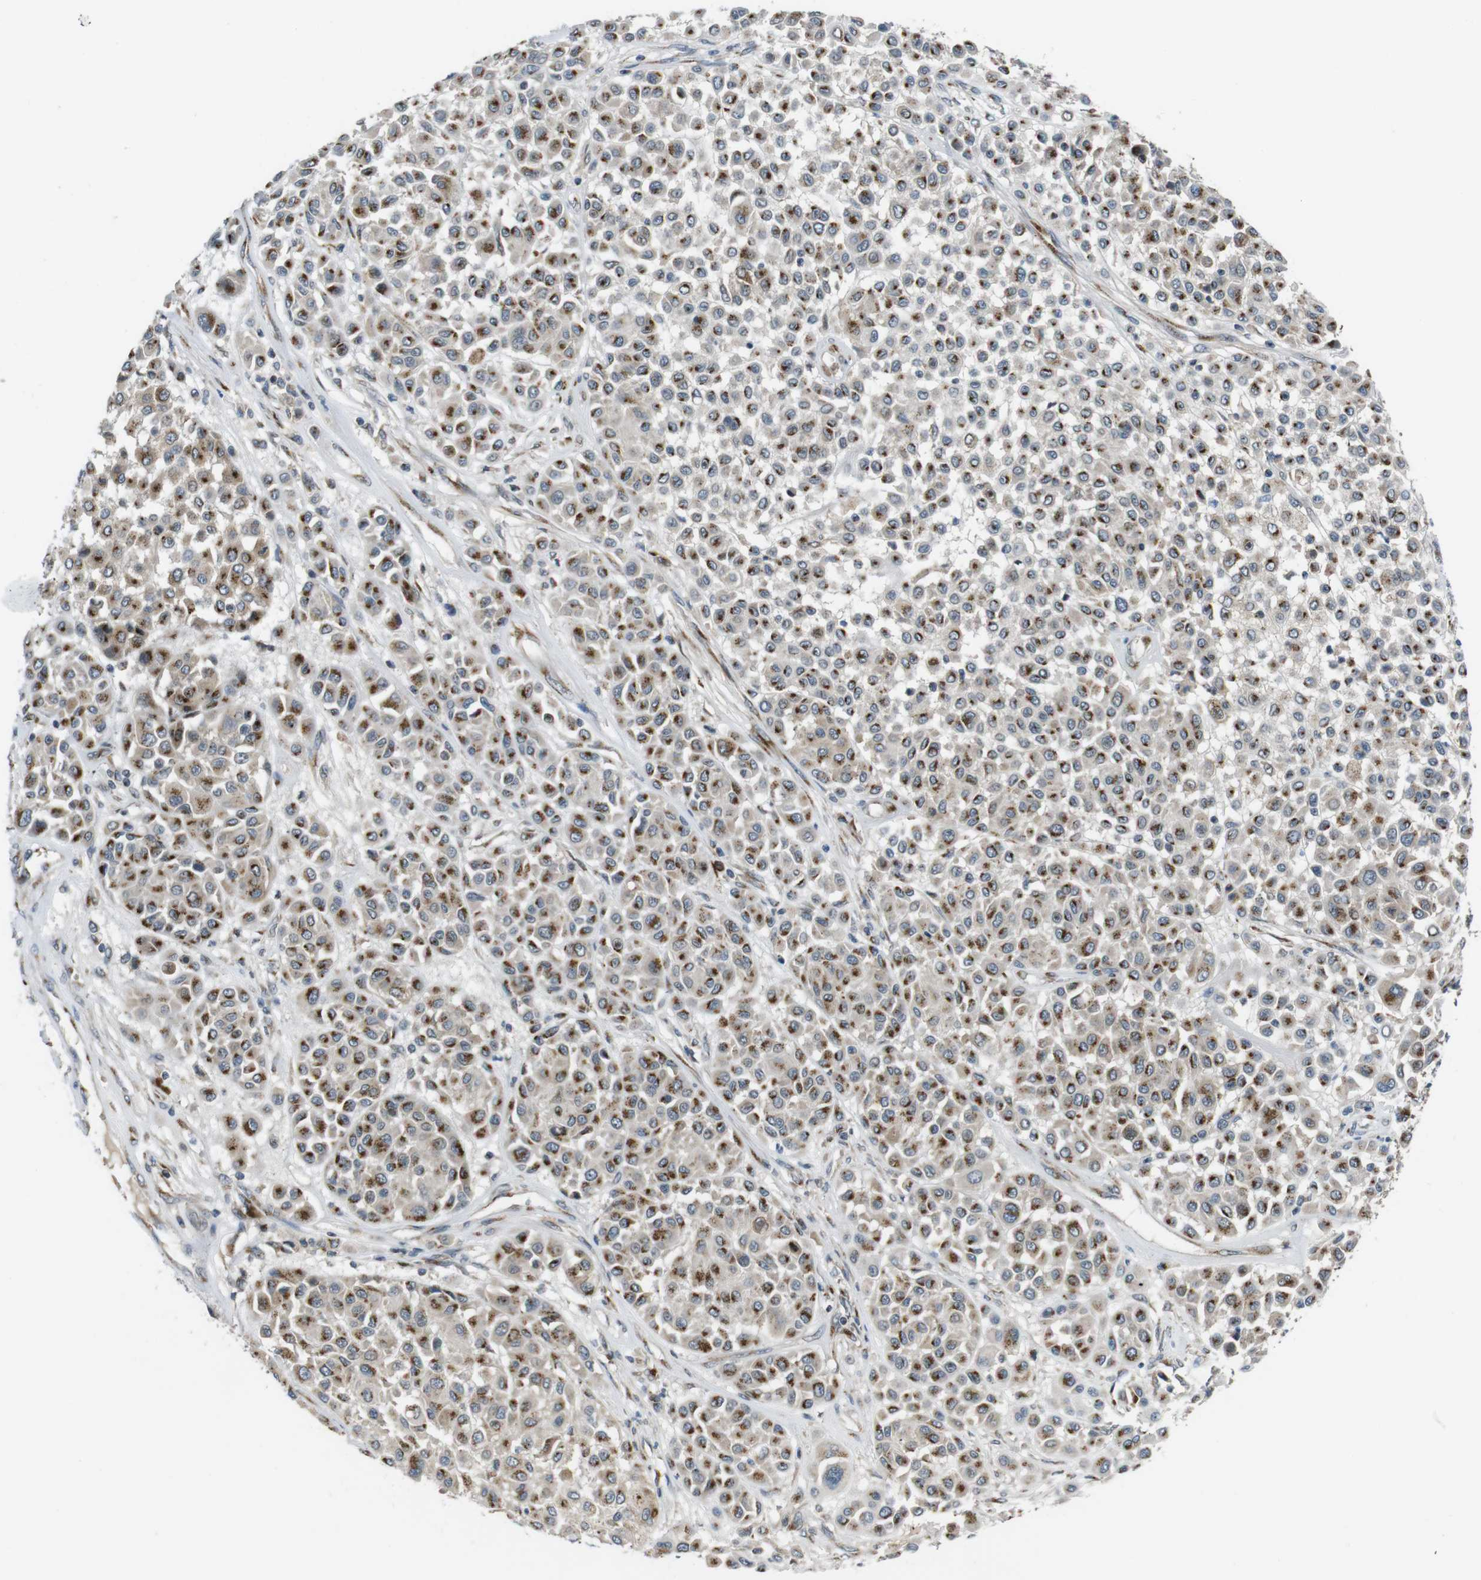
{"staining": {"intensity": "strong", "quantity": ">75%", "location": "cytoplasmic/membranous"}, "tissue": "melanoma", "cell_type": "Tumor cells", "image_type": "cancer", "snomed": [{"axis": "morphology", "description": "Malignant melanoma, Metastatic site"}, {"axis": "topography", "description": "Soft tissue"}], "caption": "About >75% of tumor cells in malignant melanoma (metastatic site) exhibit strong cytoplasmic/membranous protein expression as visualized by brown immunohistochemical staining.", "gene": "ZFPL1", "patient": {"sex": "male", "age": 41}}